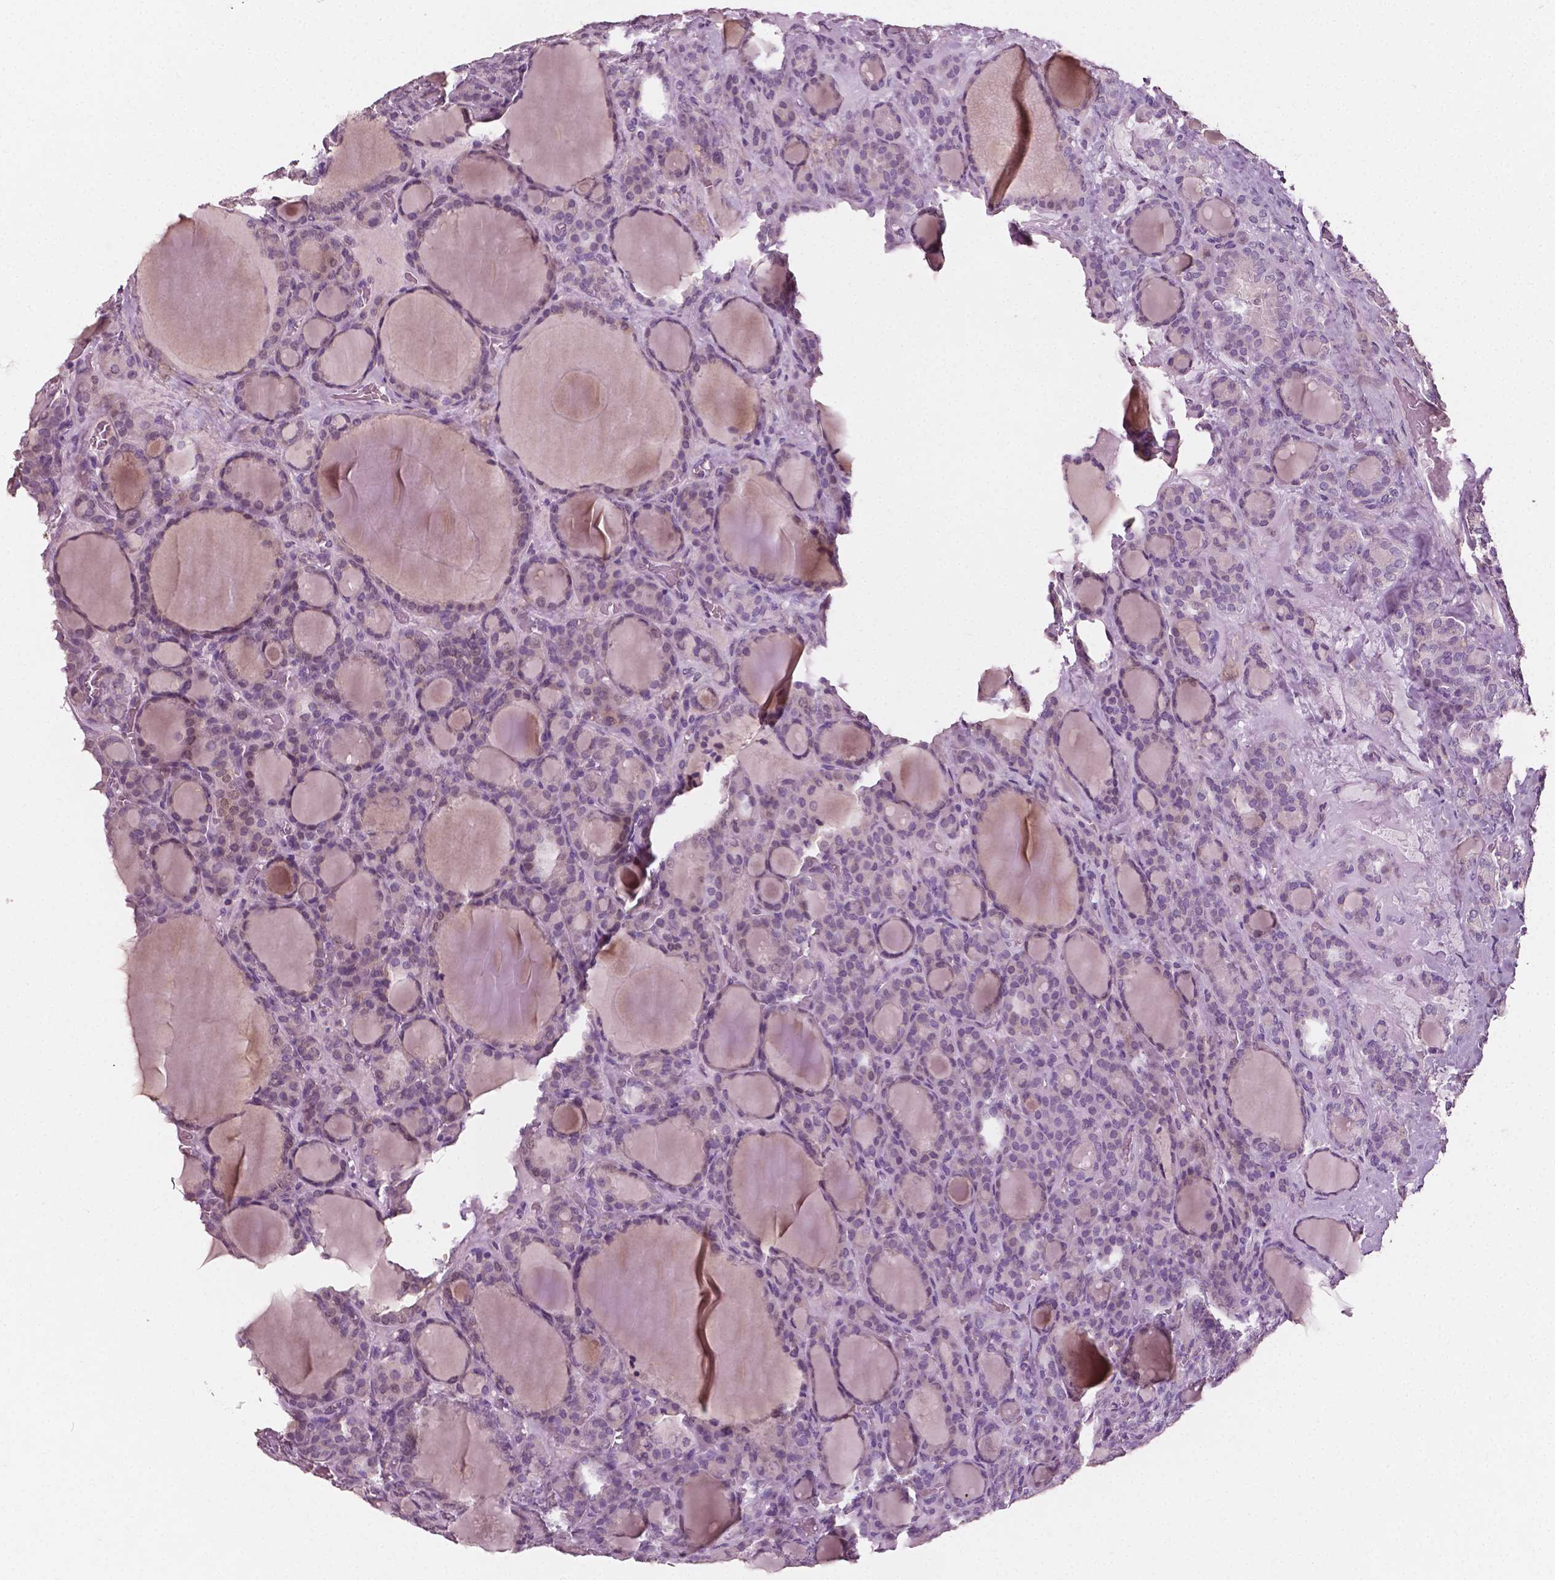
{"staining": {"intensity": "negative", "quantity": "none", "location": "none"}, "tissue": "thyroid cancer", "cell_type": "Tumor cells", "image_type": "cancer", "snomed": [{"axis": "morphology", "description": "Normal tissue, NOS"}, {"axis": "morphology", "description": "Follicular adenoma carcinoma, NOS"}, {"axis": "topography", "description": "Thyroid gland"}], "caption": "DAB (3,3'-diaminobenzidine) immunohistochemical staining of thyroid cancer demonstrates no significant positivity in tumor cells.", "gene": "PLA2R1", "patient": {"sex": "female", "age": 31}}